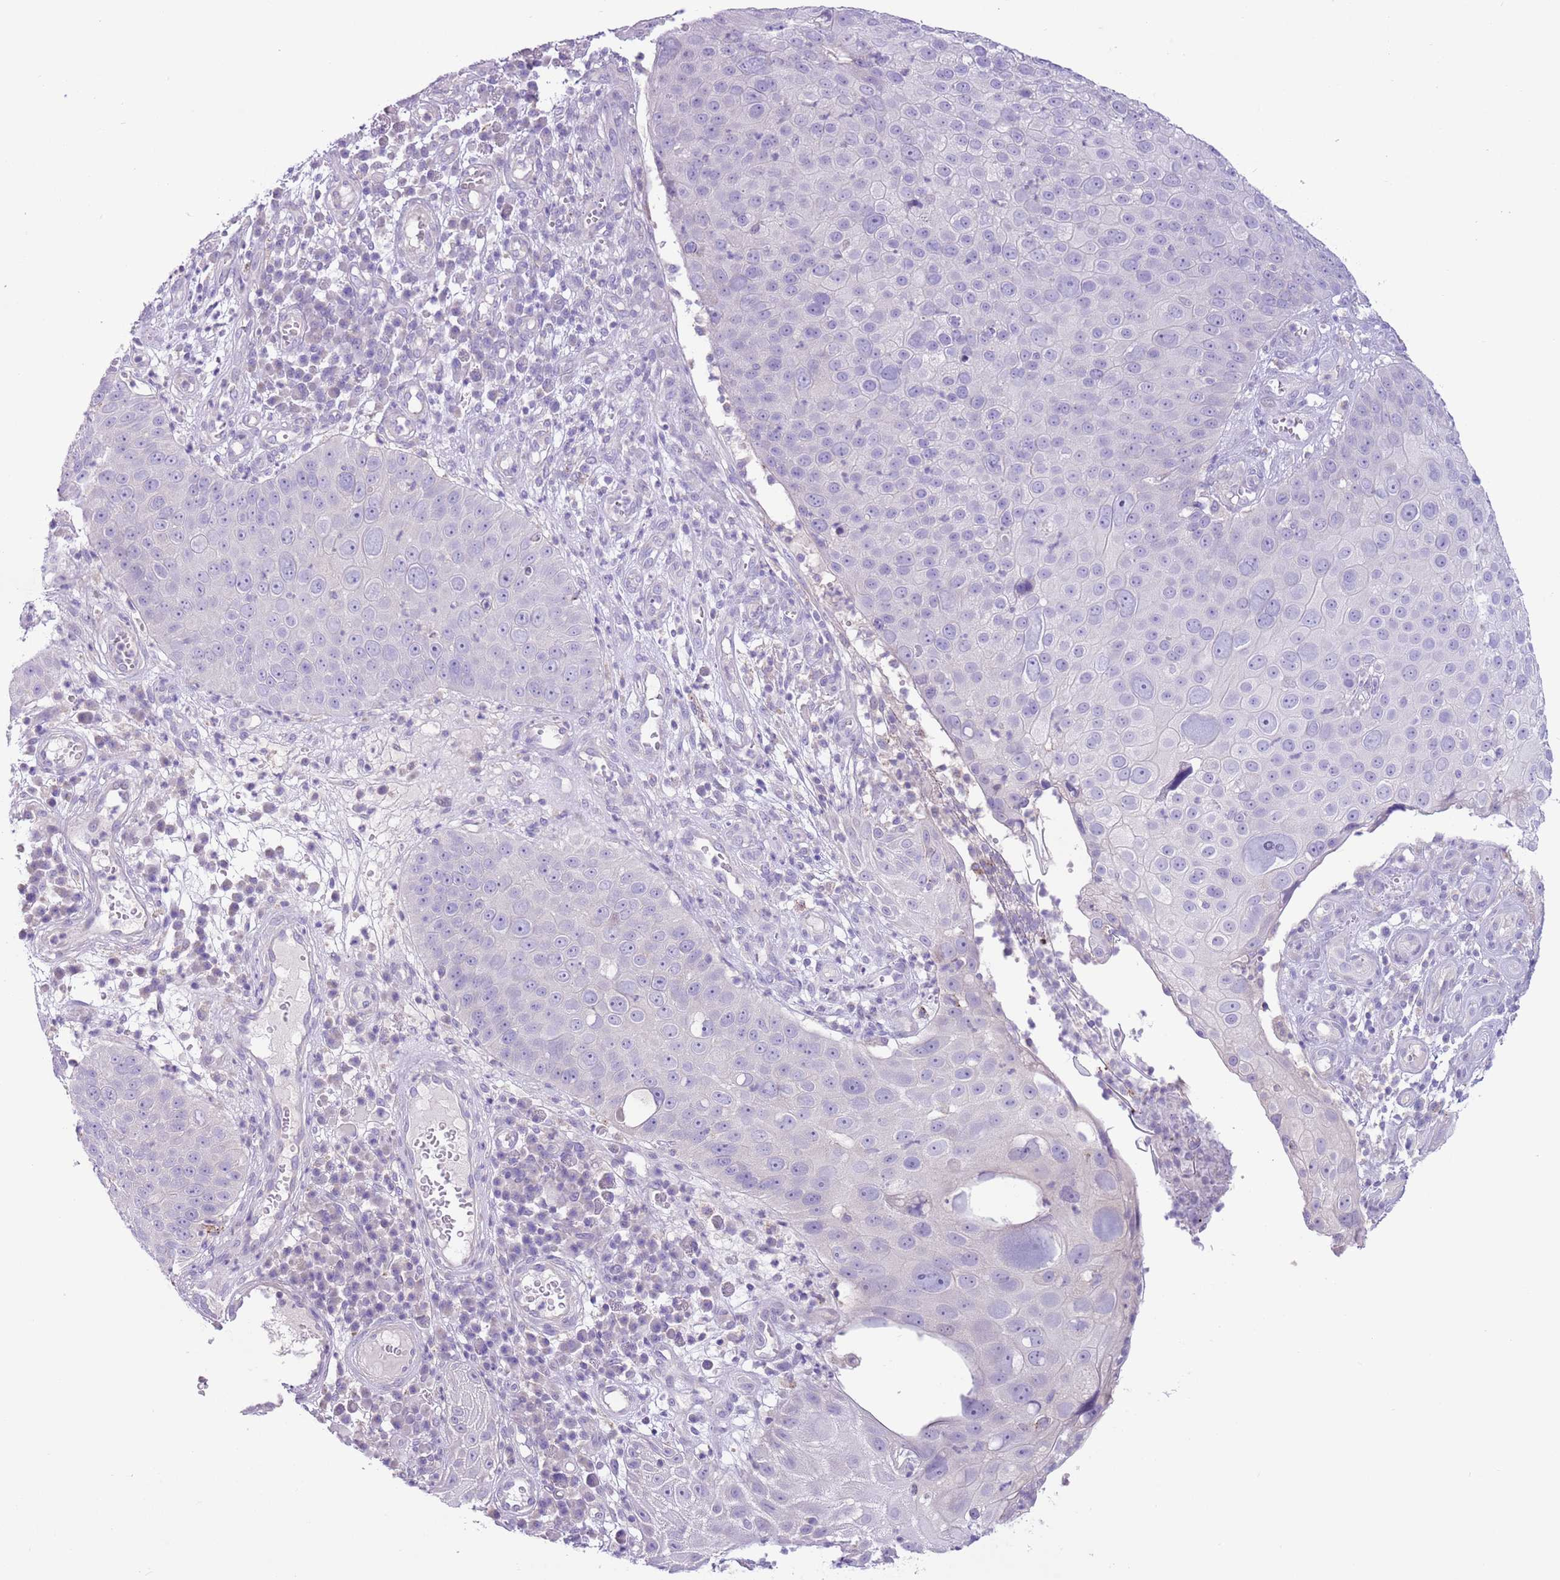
{"staining": {"intensity": "negative", "quantity": "none", "location": "none"}, "tissue": "skin cancer", "cell_type": "Tumor cells", "image_type": "cancer", "snomed": [{"axis": "morphology", "description": "Squamous cell carcinoma, NOS"}, {"axis": "topography", "description": "Skin"}], "caption": "Human squamous cell carcinoma (skin) stained for a protein using immunohistochemistry (IHC) reveals no expression in tumor cells.", "gene": "ZNF697", "patient": {"sex": "male", "age": 71}}